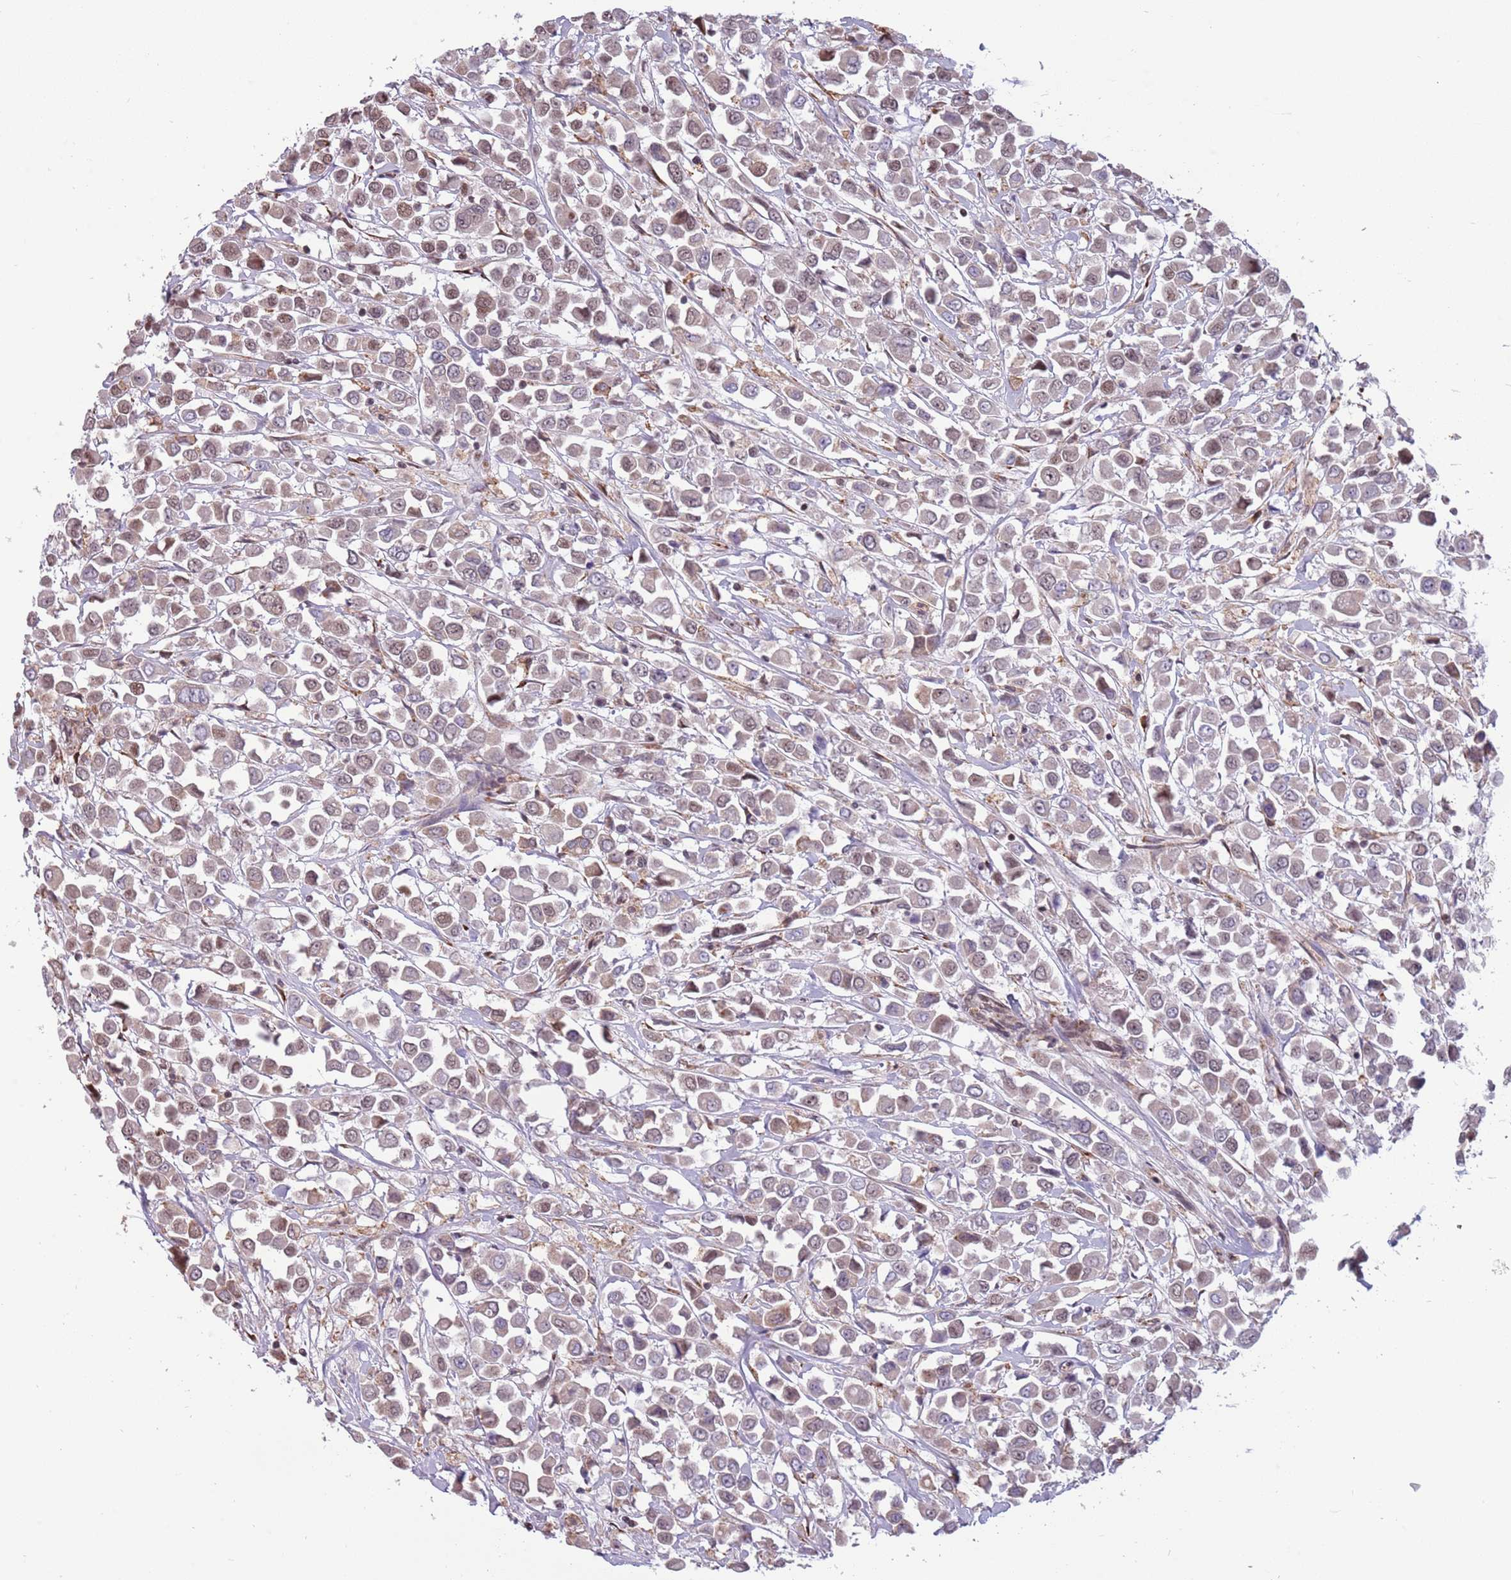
{"staining": {"intensity": "weak", "quantity": ">75%", "location": "cytoplasmic/membranous,nuclear"}, "tissue": "breast cancer", "cell_type": "Tumor cells", "image_type": "cancer", "snomed": [{"axis": "morphology", "description": "Duct carcinoma"}, {"axis": "topography", "description": "Breast"}], "caption": "Protein expression analysis of human breast cancer (invasive ductal carcinoma) reveals weak cytoplasmic/membranous and nuclear expression in approximately >75% of tumor cells.", "gene": "BARD1", "patient": {"sex": "female", "age": 61}}